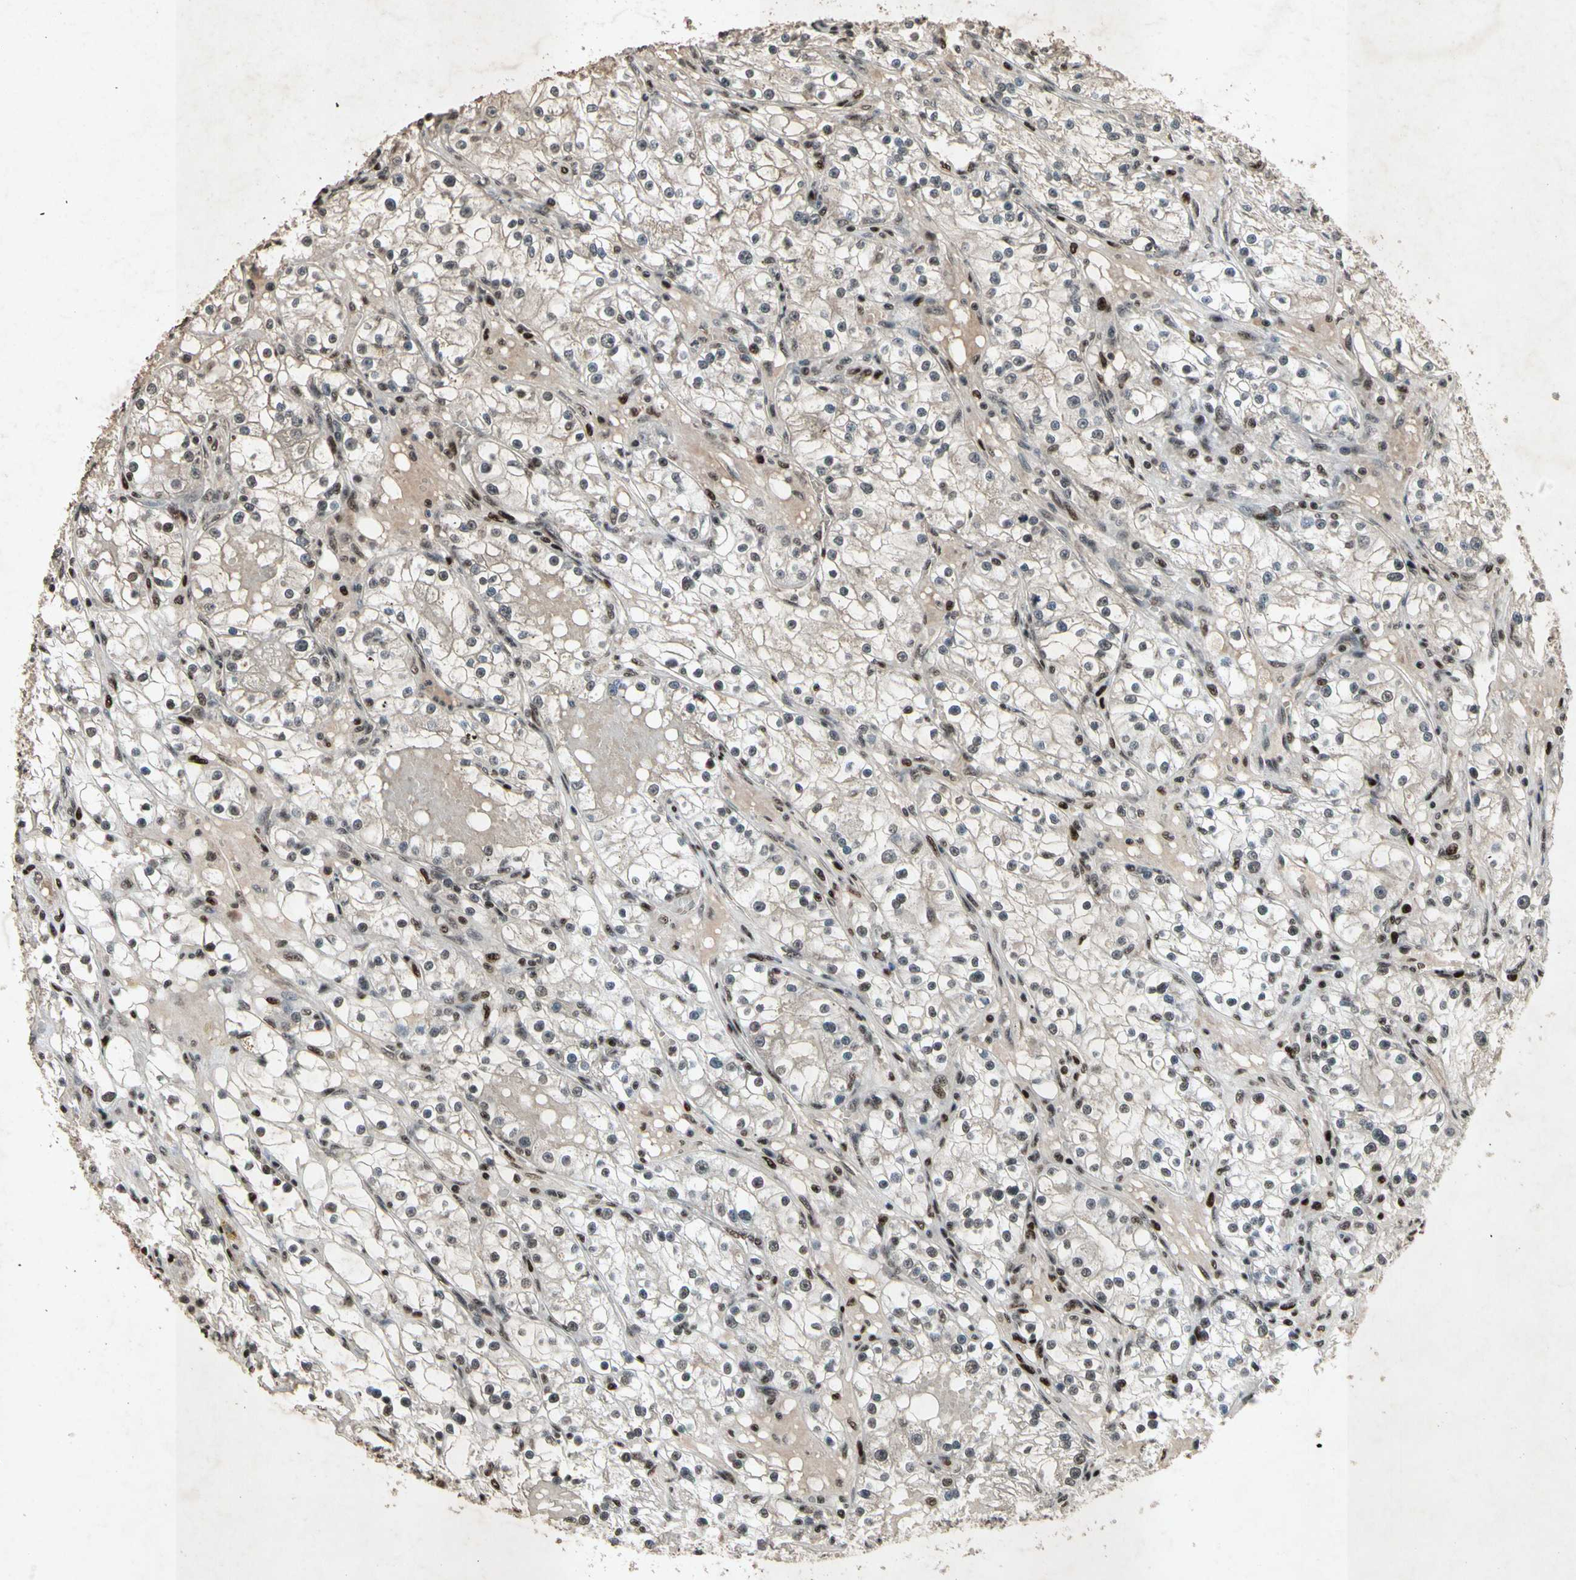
{"staining": {"intensity": "moderate", "quantity": ">75%", "location": "nuclear"}, "tissue": "renal cancer", "cell_type": "Tumor cells", "image_type": "cancer", "snomed": [{"axis": "morphology", "description": "Adenocarcinoma, NOS"}, {"axis": "topography", "description": "Kidney"}], "caption": "Human renal cancer (adenocarcinoma) stained for a protein (brown) displays moderate nuclear positive expression in approximately >75% of tumor cells.", "gene": "TBX2", "patient": {"sex": "male", "age": 56}}